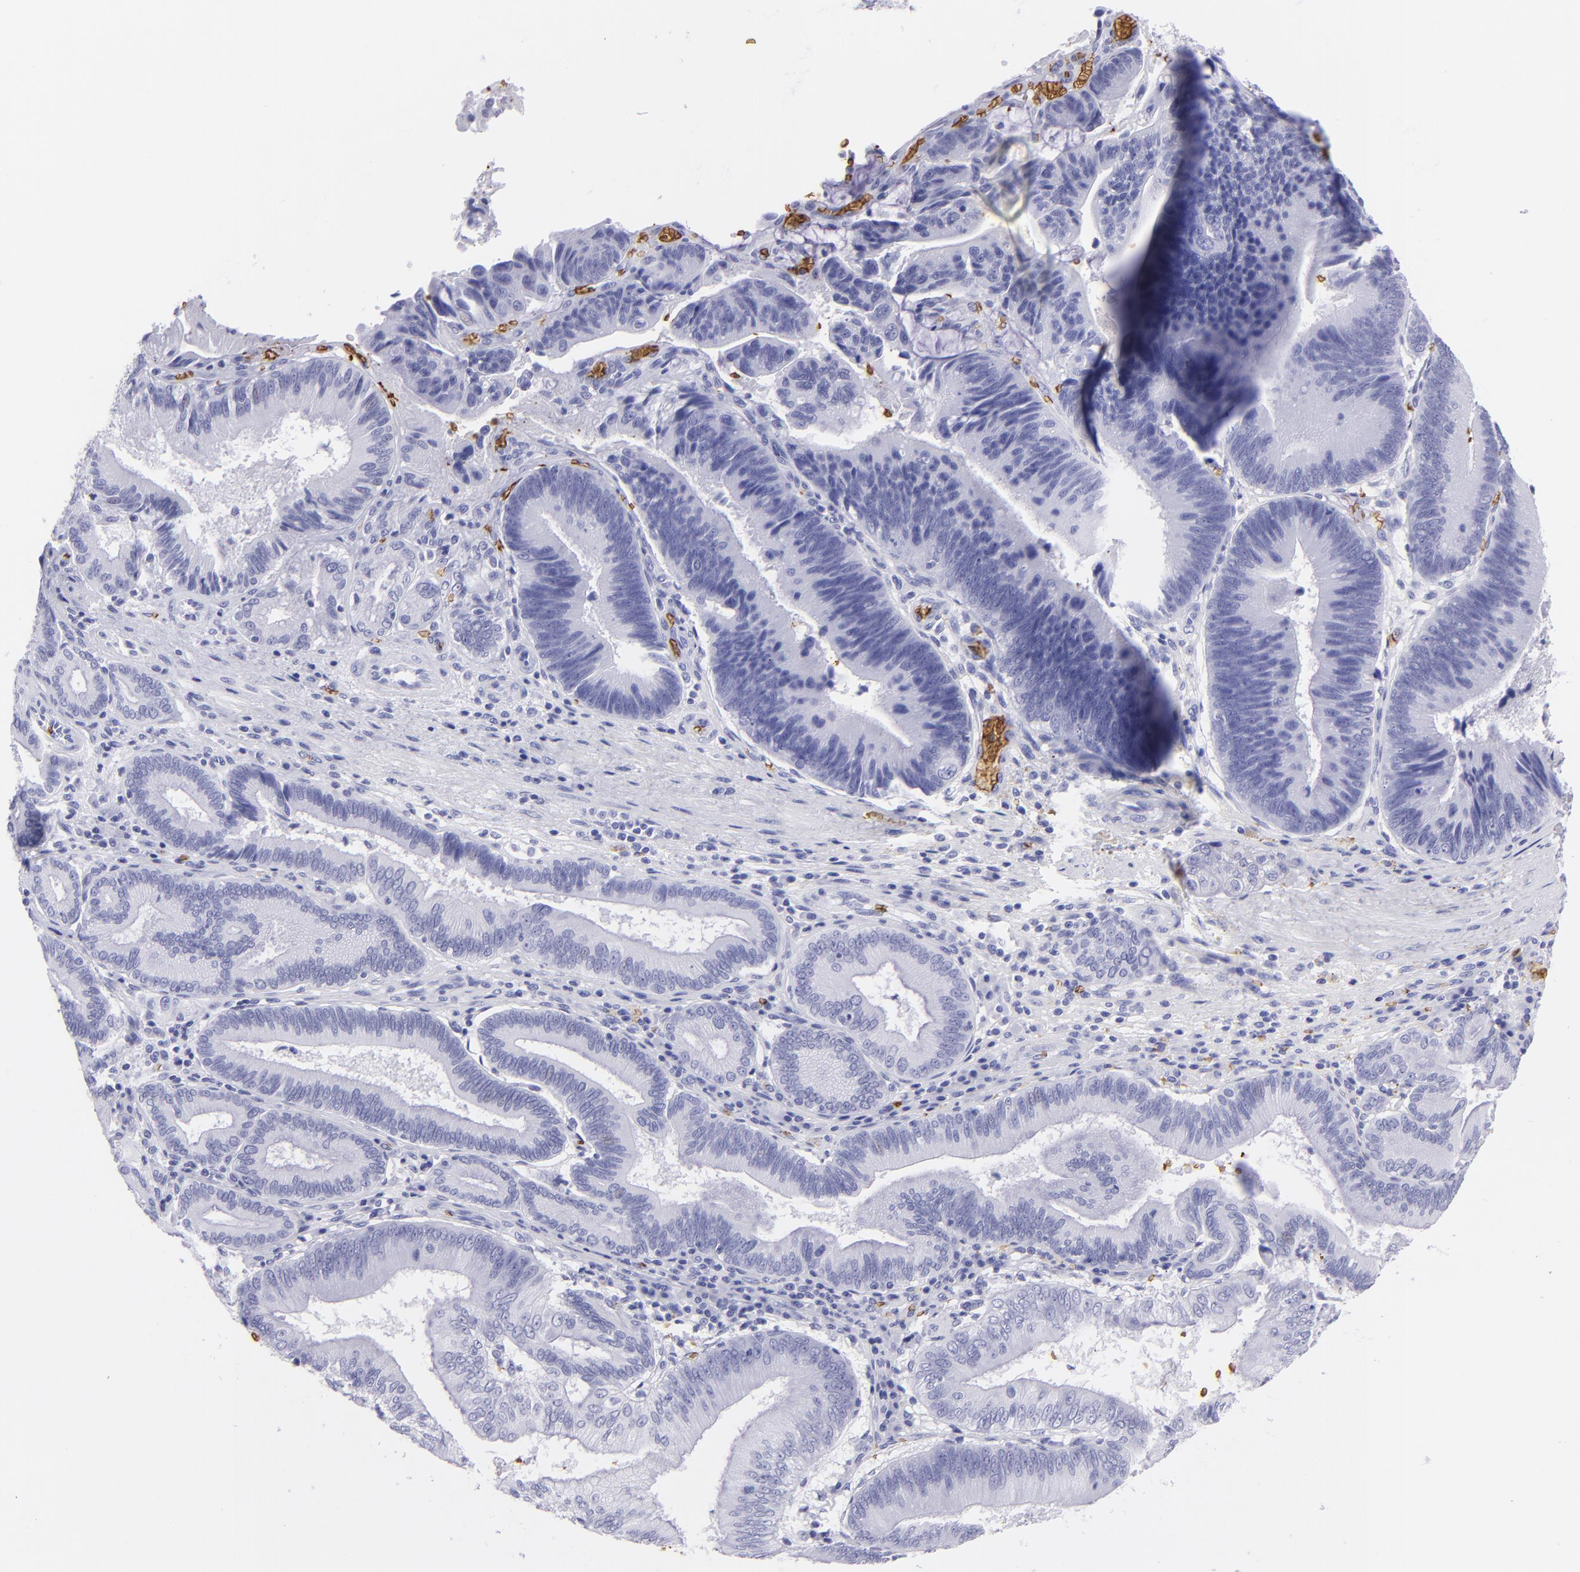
{"staining": {"intensity": "negative", "quantity": "none", "location": "none"}, "tissue": "pancreatic cancer", "cell_type": "Tumor cells", "image_type": "cancer", "snomed": [{"axis": "morphology", "description": "Adenocarcinoma, NOS"}, {"axis": "topography", "description": "Pancreas"}], "caption": "This is a image of IHC staining of pancreatic adenocarcinoma, which shows no staining in tumor cells.", "gene": "GYPA", "patient": {"sex": "male", "age": 82}}